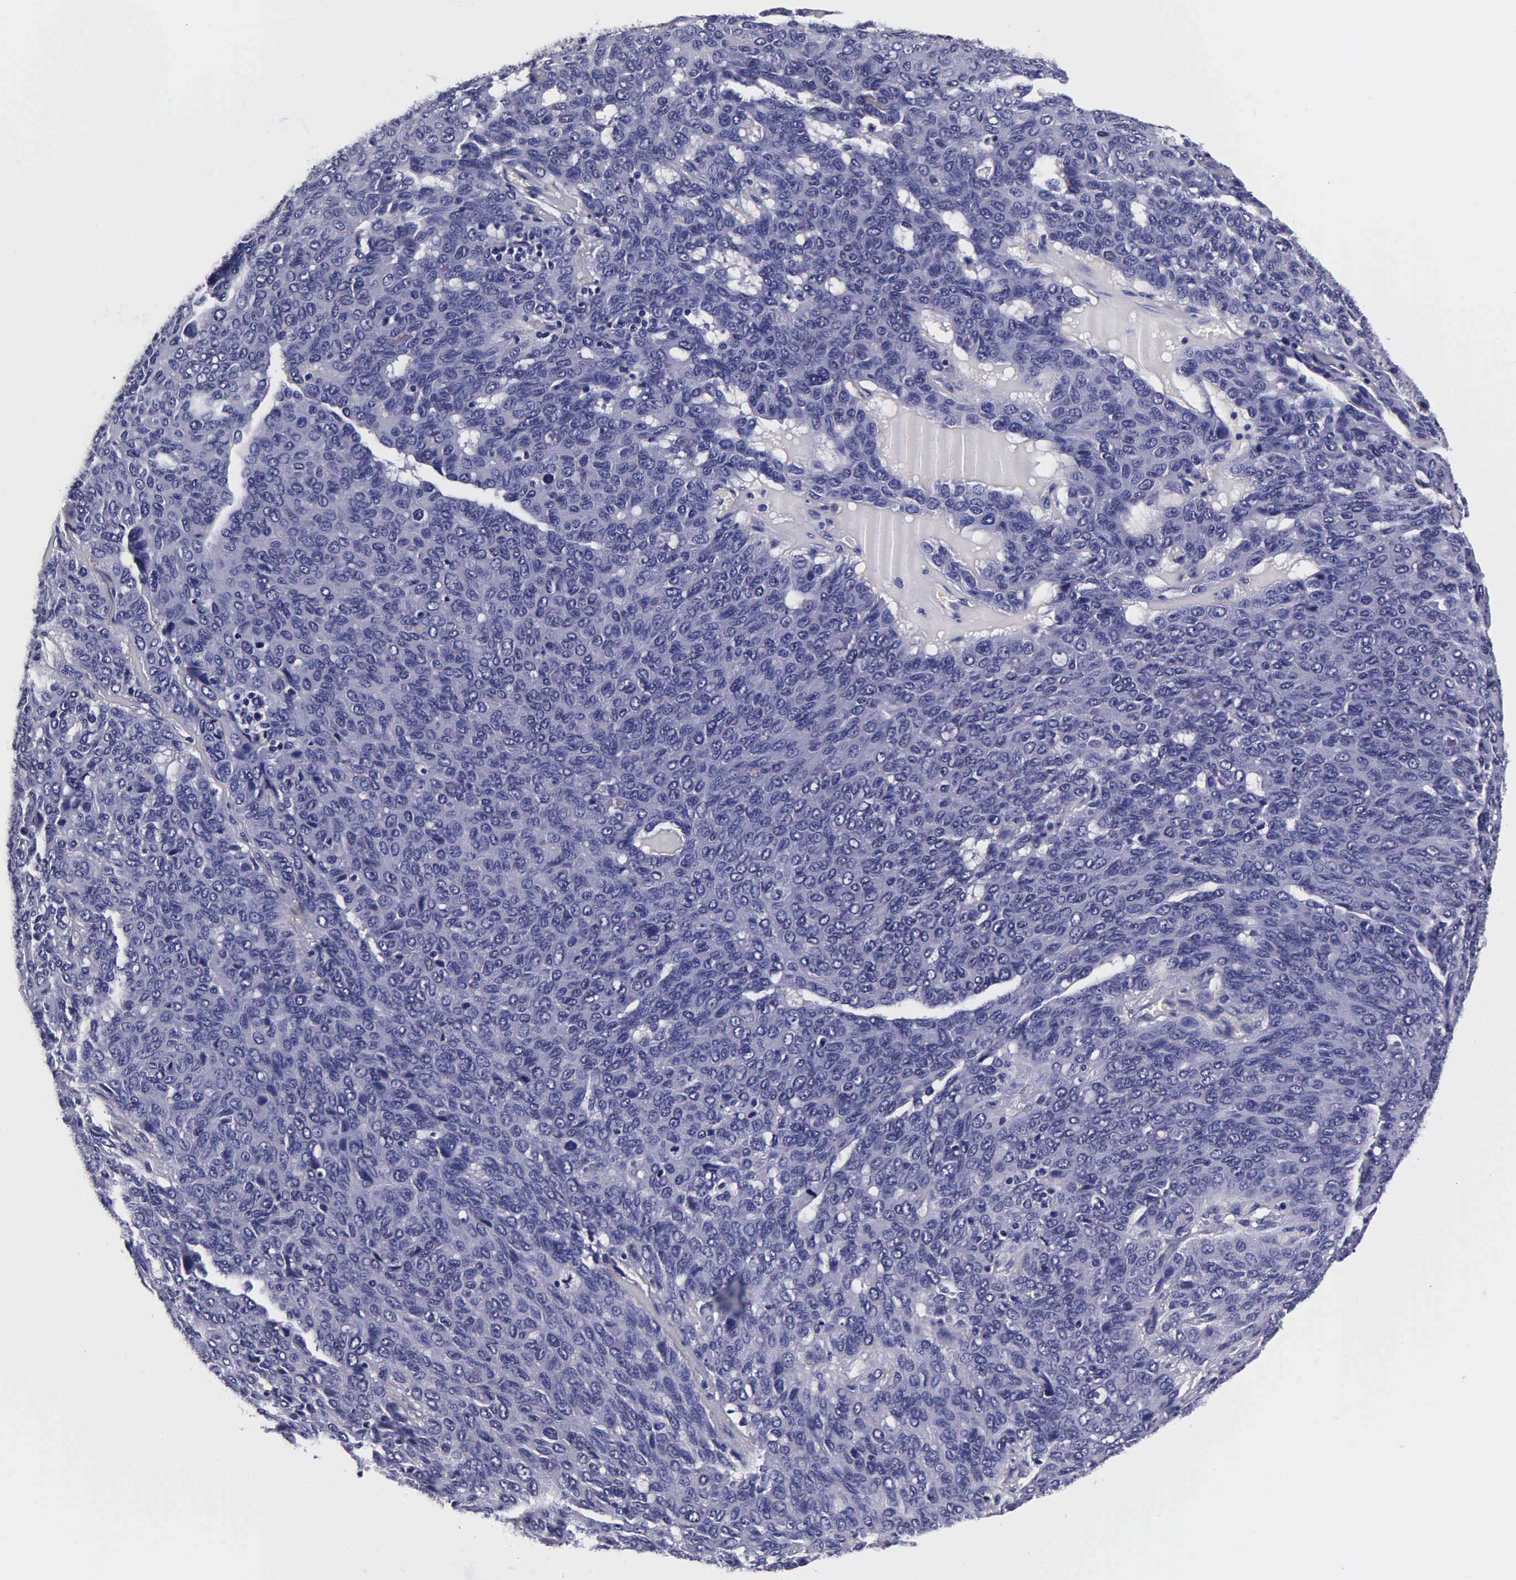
{"staining": {"intensity": "negative", "quantity": "none", "location": "none"}, "tissue": "ovarian cancer", "cell_type": "Tumor cells", "image_type": "cancer", "snomed": [{"axis": "morphology", "description": "Carcinoma, endometroid"}, {"axis": "topography", "description": "Ovary"}], "caption": "The micrograph reveals no significant staining in tumor cells of ovarian cancer (endometroid carcinoma).", "gene": "IAPP", "patient": {"sex": "female", "age": 60}}